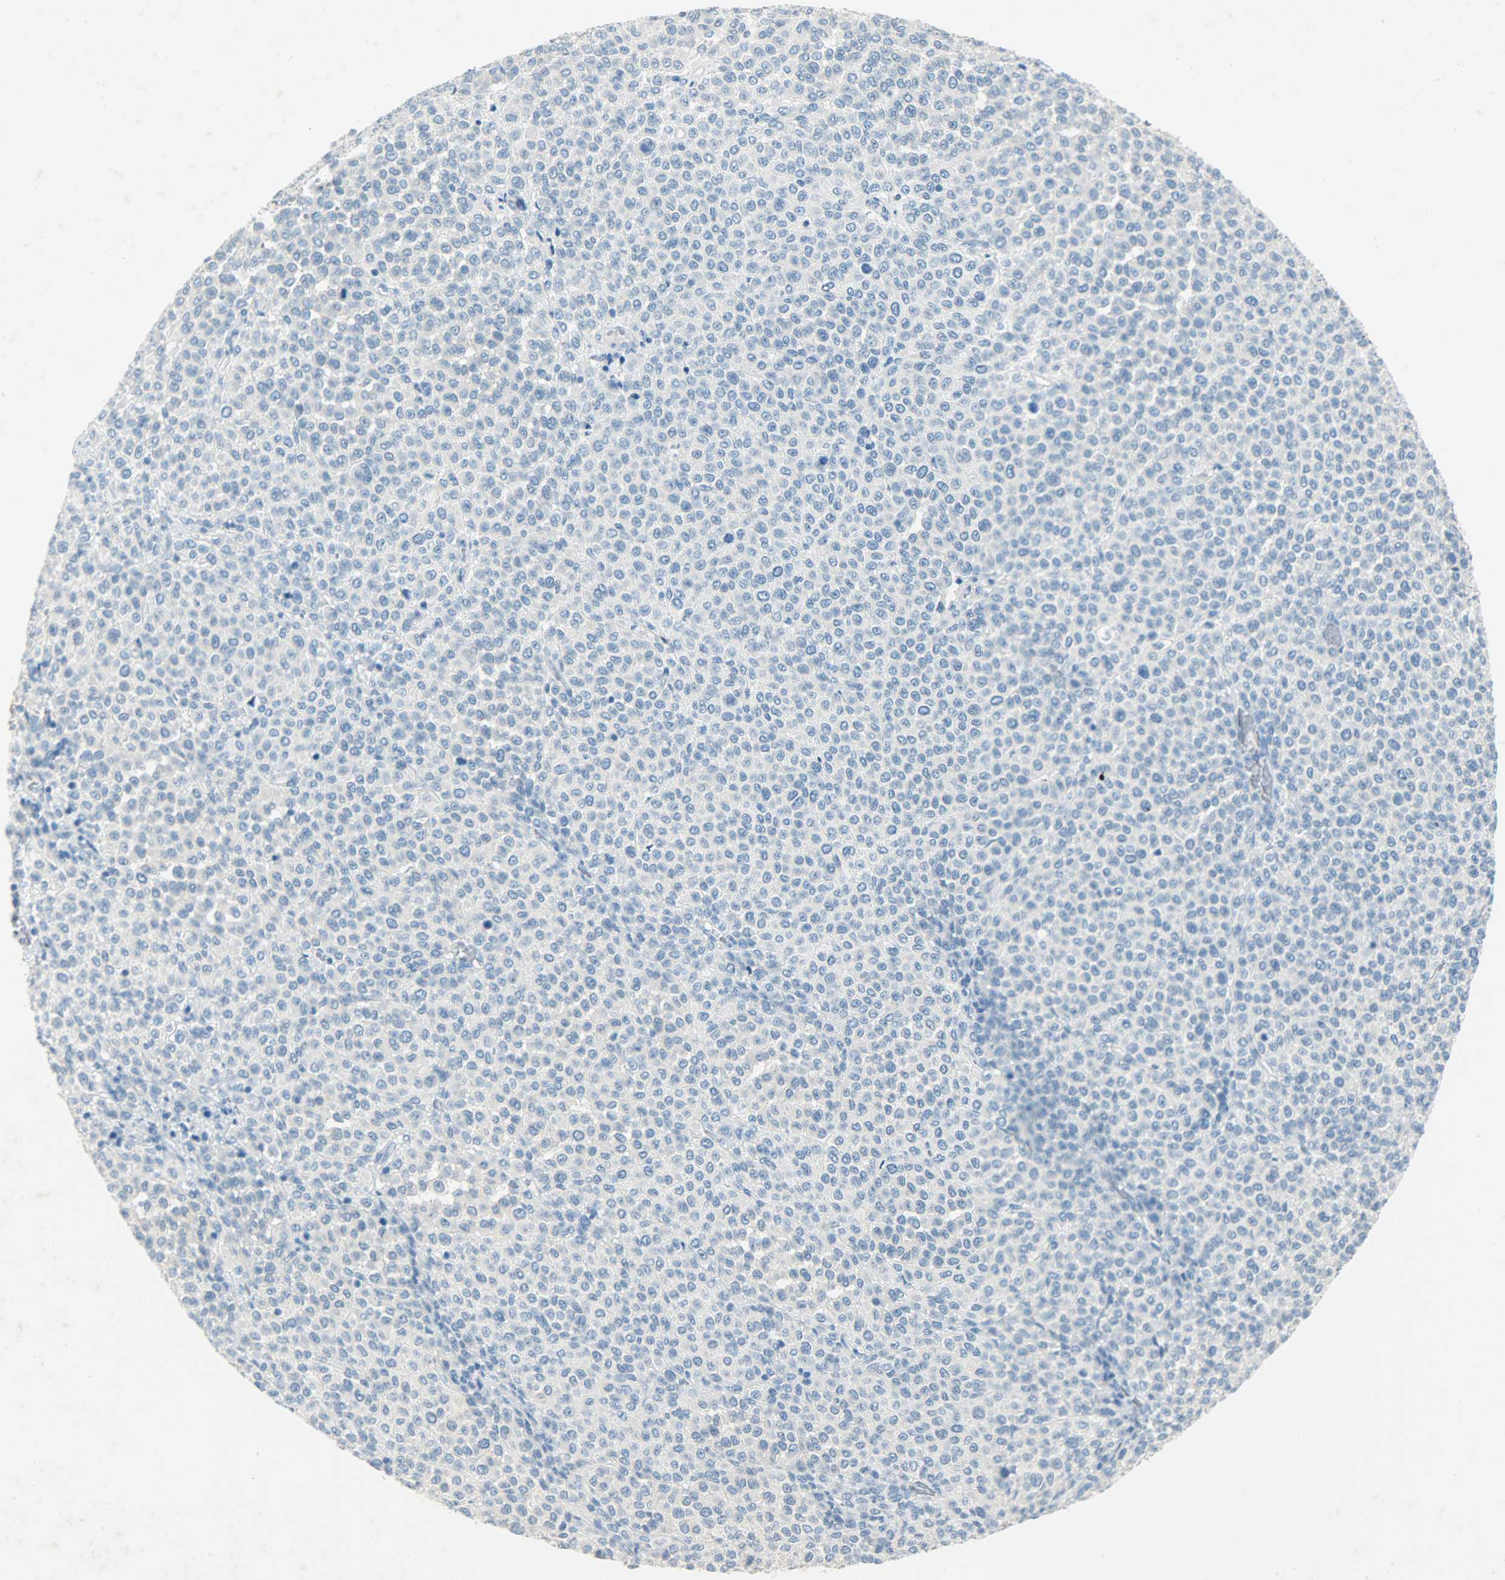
{"staining": {"intensity": "negative", "quantity": "none", "location": "none"}, "tissue": "melanoma", "cell_type": "Tumor cells", "image_type": "cancer", "snomed": [{"axis": "morphology", "description": "Malignant melanoma, Metastatic site"}, {"axis": "topography", "description": "Pancreas"}], "caption": "High power microscopy histopathology image of an IHC micrograph of melanoma, revealing no significant positivity in tumor cells. (DAB (3,3'-diaminobenzidine) IHC visualized using brightfield microscopy, high magnification).", "gene": "PROM1", "patient": {"sex": "female", "age": 30}}